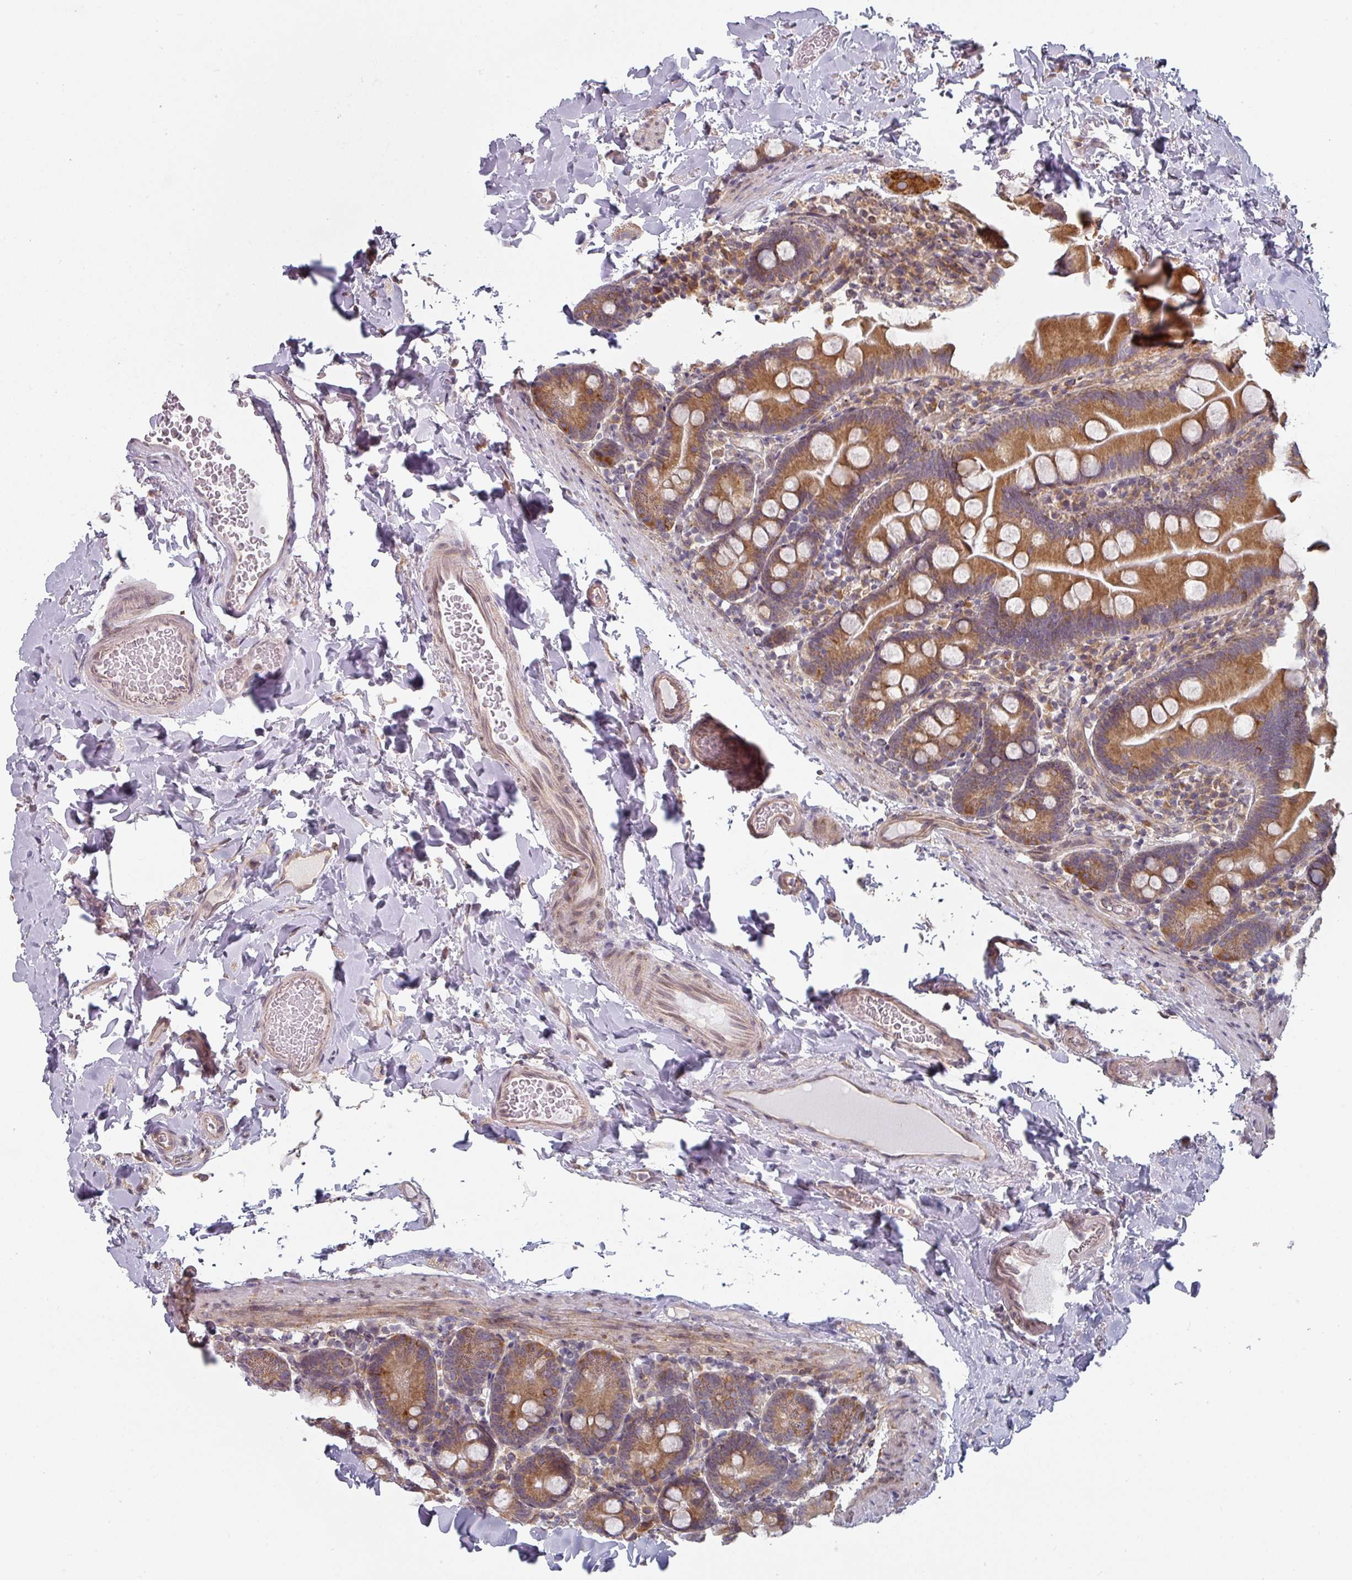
{"staining": {"intensity": "strong", "quantity": ">75%", "location": "cytoplasmic/membranous"}, "tissue": "small intestine", "cell_type": "Glandular cells", "image_type": "normal", "snomed": [{"axis": "morphology", "description": "Normal tissue, NOS"}, {"axis": "topography", "description": "Small intestine"}], "caption": "Approximately >75% of glandular cells in unremarkable human small intestine demonstrate strong cytoplasmic/membranous protein positivity as visualized by brown immunohistochemical staining.", "gene": "TAPT1", "patient": {"sex": "female", "age": 68}}